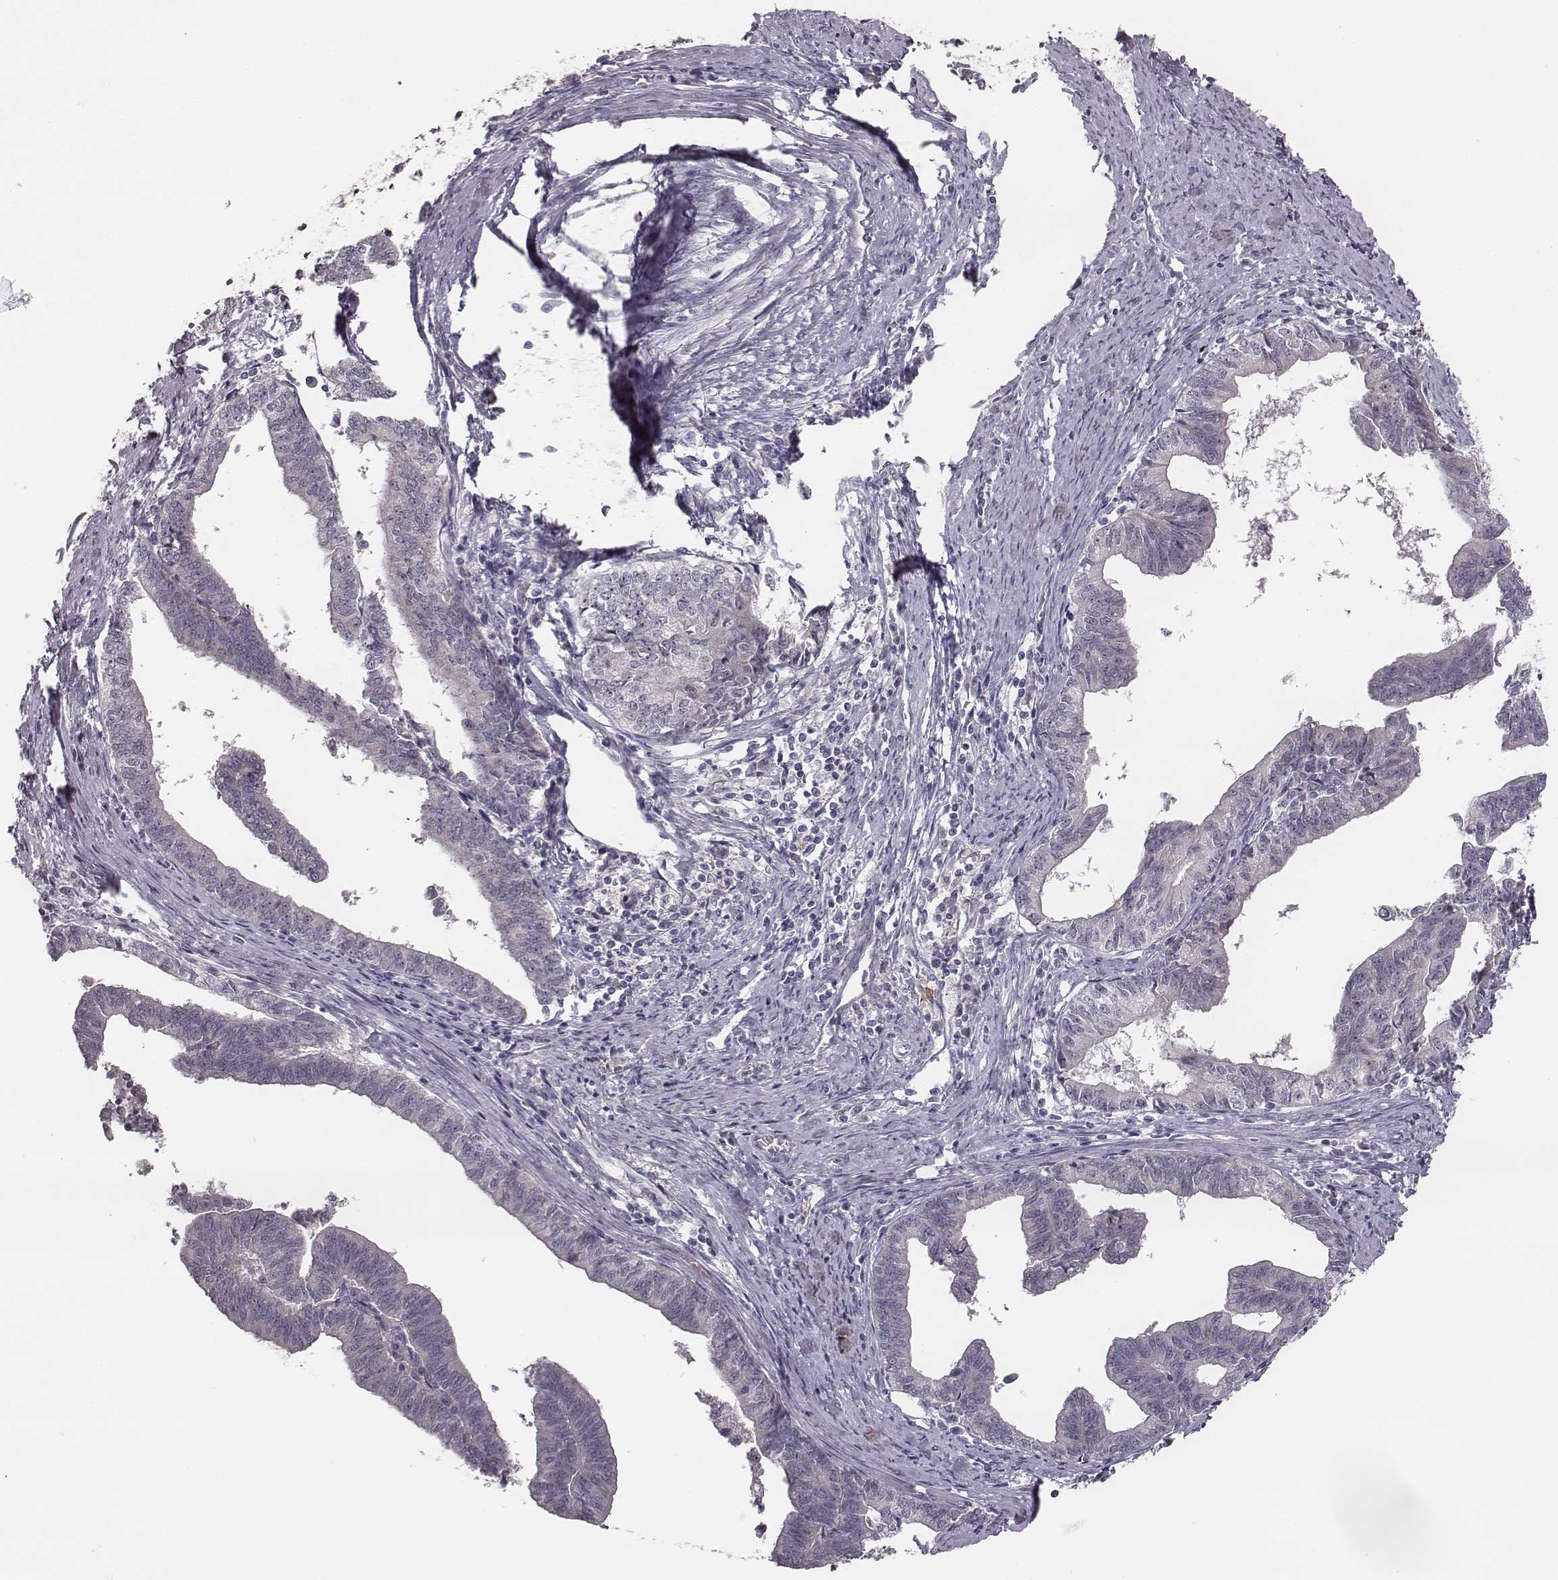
{"staining": {"intensity": "moderate", "quantity": "<25%", "location": "nuclear"}, "tissue": "endometrial cancer", "cell_type": "Tumor cells", "image_type": "cancer", "snomed": [{"axis": "morphology", "description": "Adenocarcinoma, NOS"}, {"axis": "topography", "description": "Endometrium"}], "caption": "Immunohistochemistry (IHC) of human adenocarcinoma (endometrial) shows low levels of moderate nuclear positivity in about <25% of tumor cells. (brown staining indicates protein expression, while blue staining denotes nuclei).", "gene": "NIFK", "patient": {"sex": "female", "age": 65}}